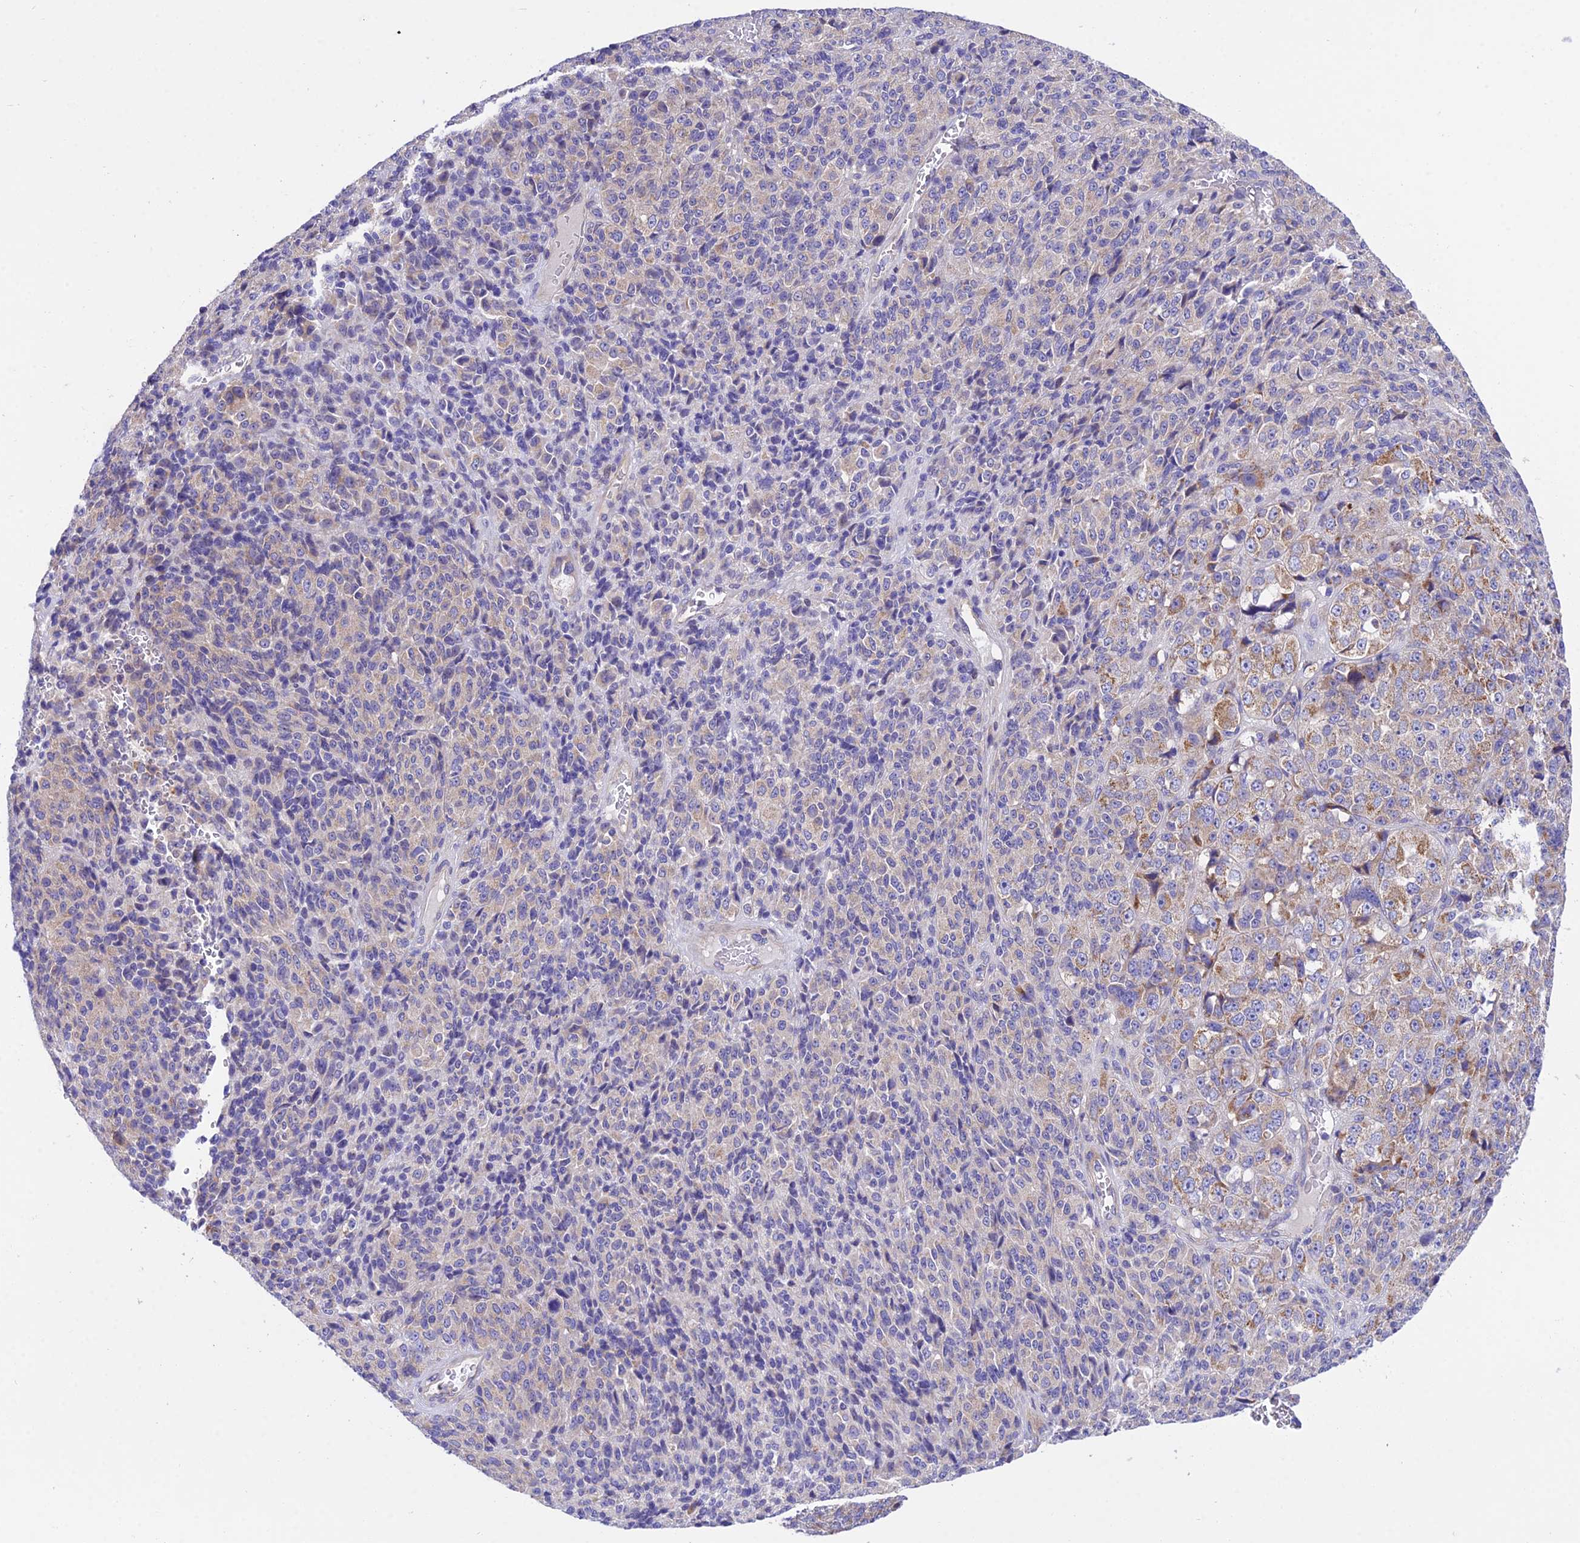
{"staining": {"intensity": "weak", "quantity": "<25%", "location": "cytoplasmic/membranous"}, "tissue": "melanoma", "cell_type": "Tumor cells", "image_type": "cancer", "snomed": [{"axis": "morphology", "description": "Malignant melanoma, Metastatic site"}, {"axis": "topography", "description": "Brain"}], "caption": "Immunohistochemistry (IHC) histopathology image of neoplastic tissue: human melanoma stained with DAB (3,3'-diaminobenzidine) displays no significant protein staining in tumor cells.", "gene": "TRIM43B", "patient": {"sex": "female", "age": 56}}